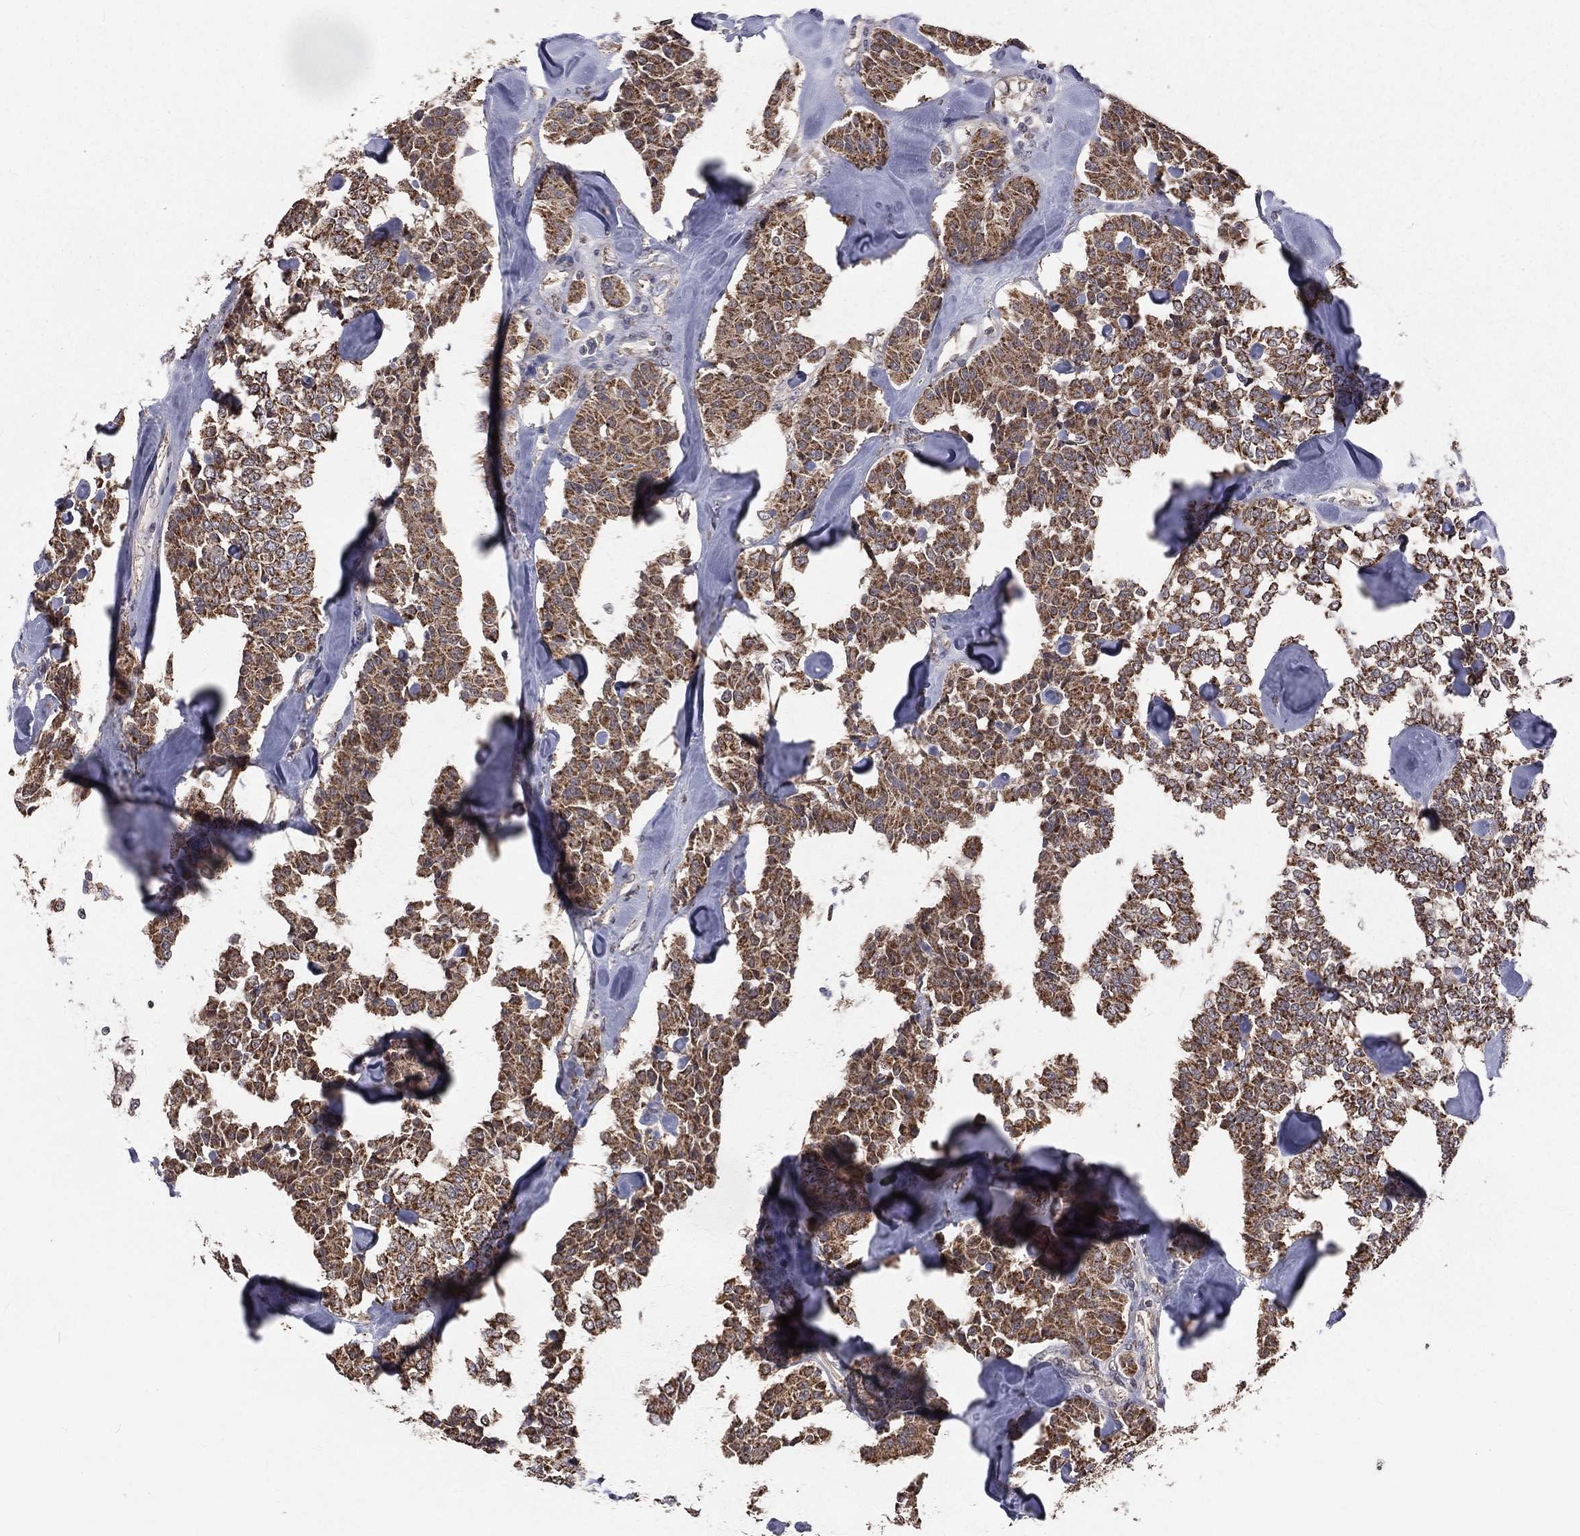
{"staining": {"intensity": "moderate", "quantity": ">75%", "location": "cytoplasmic/membranous"}, "tissue": "carcinoid", "cell_type": "Tumor cells", "image_type": "cancer", "snomed": [{"axis": "morphology", "description": "Carcinoid, malignant, NOS"}, {"axis": "topography", "description": "Pancreas"}], "caption": "A micrograph of human carcinoid stained for a protein shows moderate cytoplasmic/membranous brown staining in tumor cells.", "gene": "MRPL46", "patient": {"sex": "male", "age": 41}}